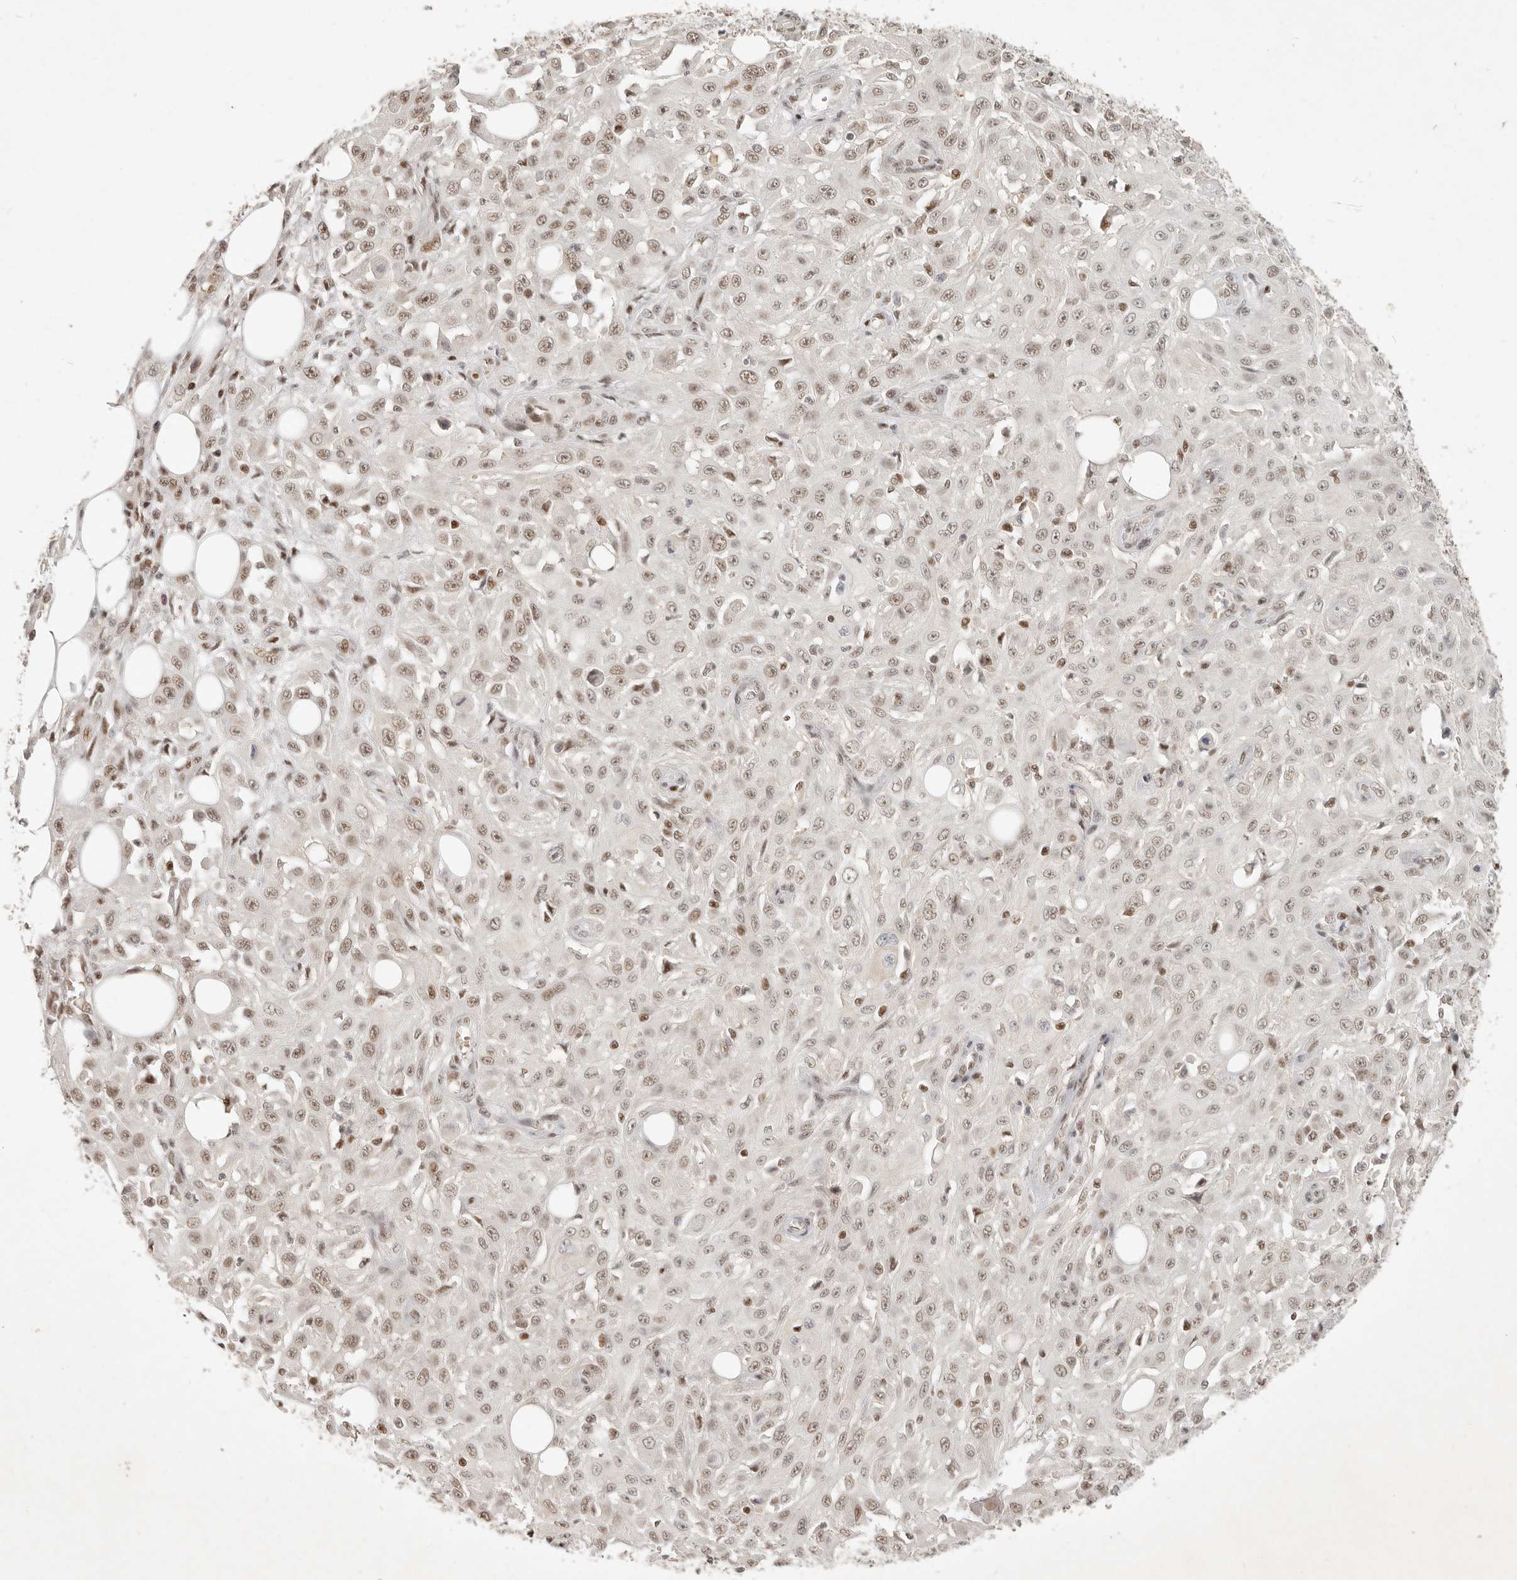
{"staining": {"intensity": "moderate", "quantity": ">75%", "location": "nuclear"}, "tissue": "skin cancer", "cell_type": "Tumor cells", "image_type": "cancer", "snomed": [{"axis": "morphology", "description": "Squamous cell carcinoma, NOS"}, {"axis": "morphology", "description": "Squamous cell carcinoma, metastatic, NOS"}, {"axis": "topography", "description": "Skin"}, {"axis": "topography", "description": "Lymph node"}], "caption": "Tumor cells demonstrate medium levels of moderate nuclear expression in approximately >75% of cells in squamous cell carcinoma (skin).", "gene": "GABPA", "patient": {"sex": "male", "age": 75}}